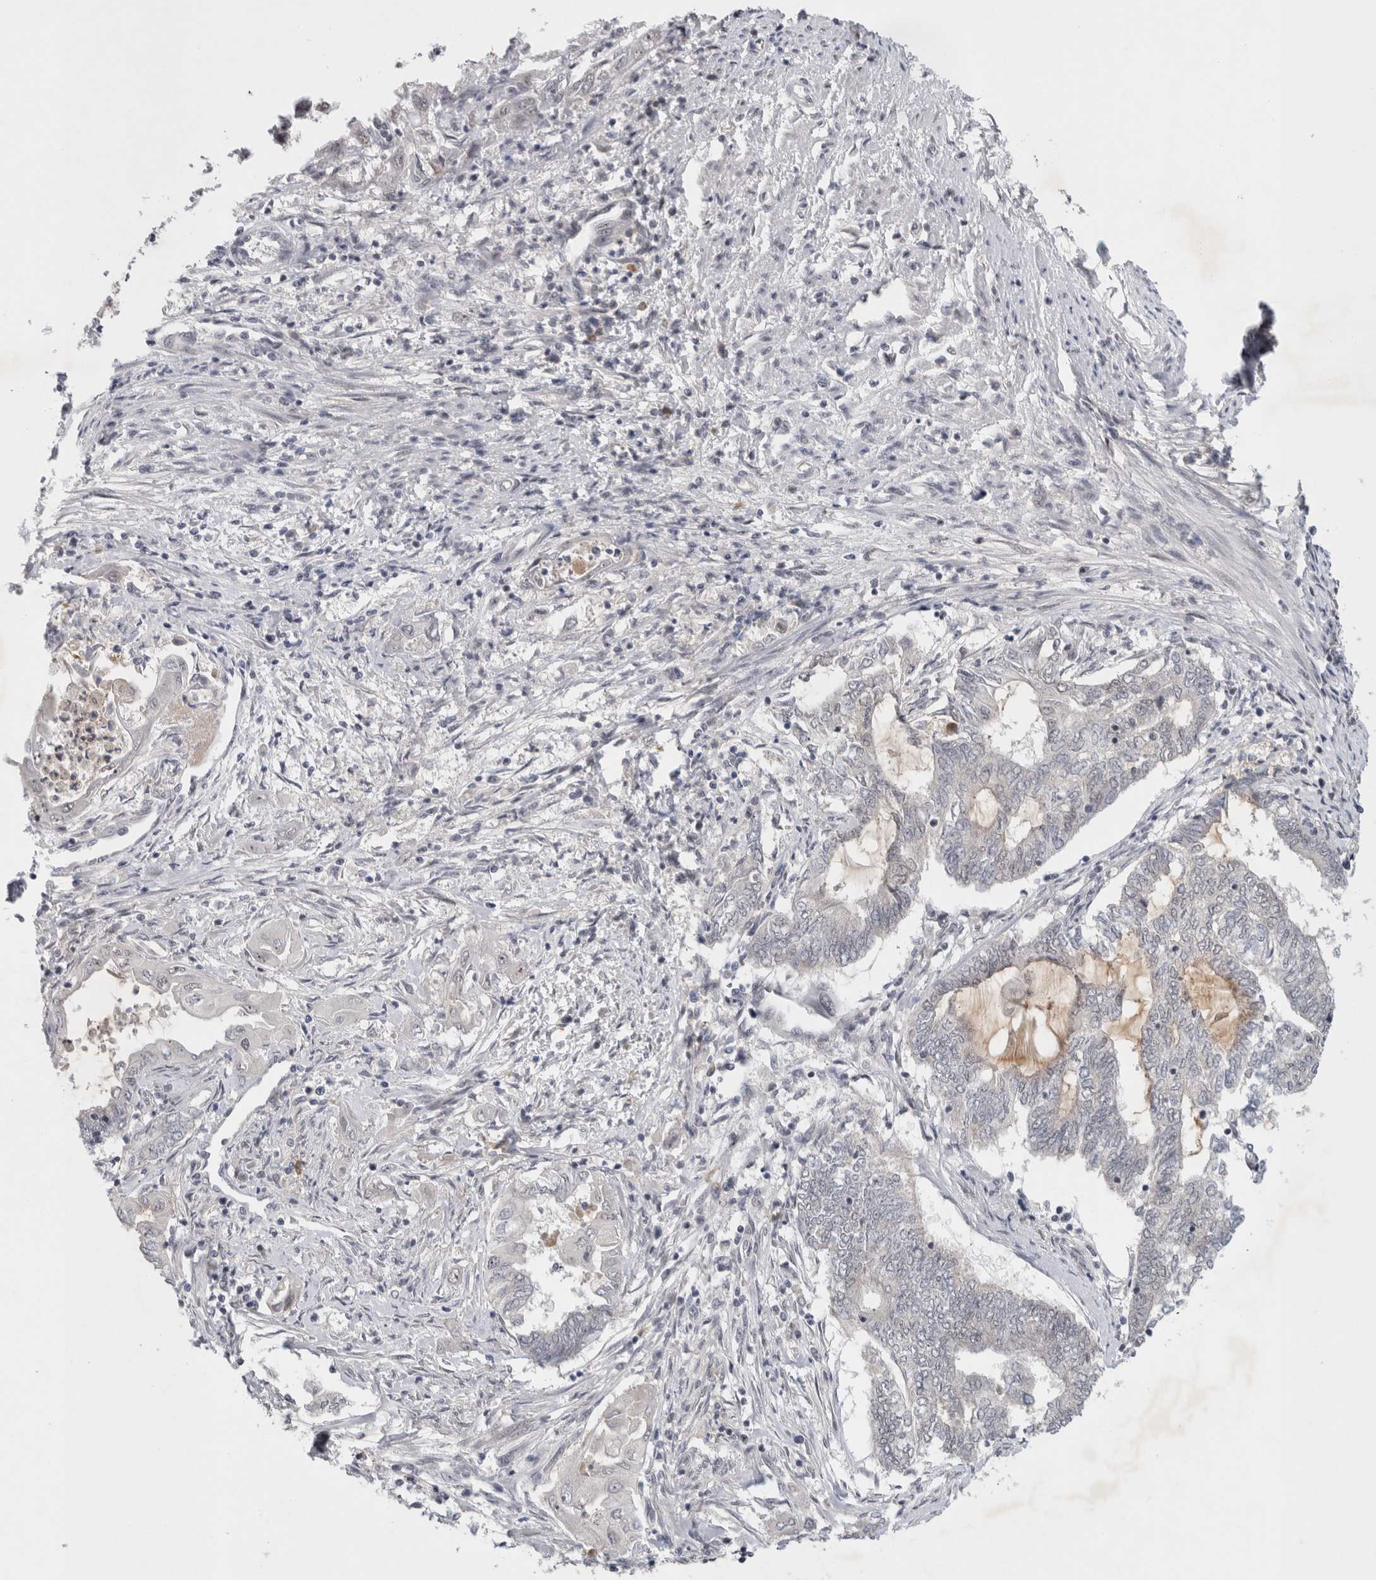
{"staining": {"intensity": "weak", "quantity": "<25%", "location": "nuclear"}, "tissue": "endometrial cancer", "cell_type": "Tumor cells", "image_type": "cancer", "snomed": [{"axis": "morphology", "description": "Adenocarcinoma, NOS"}, {"axis": "topography", "description": "Uterus"}, {"axis": "topography", "description": "Endometrium"}], "caption": "Immunohistochemistry (IHC) histopathology image of neoplastic tissue: human endometrial adenocarcinoma stained with DAB (3,3'-diaminobenzidine) demonstrates no significant protein staining in tumor cells.", "gene": "HESX1", "patient": {"sex": "female", "age": 70}}